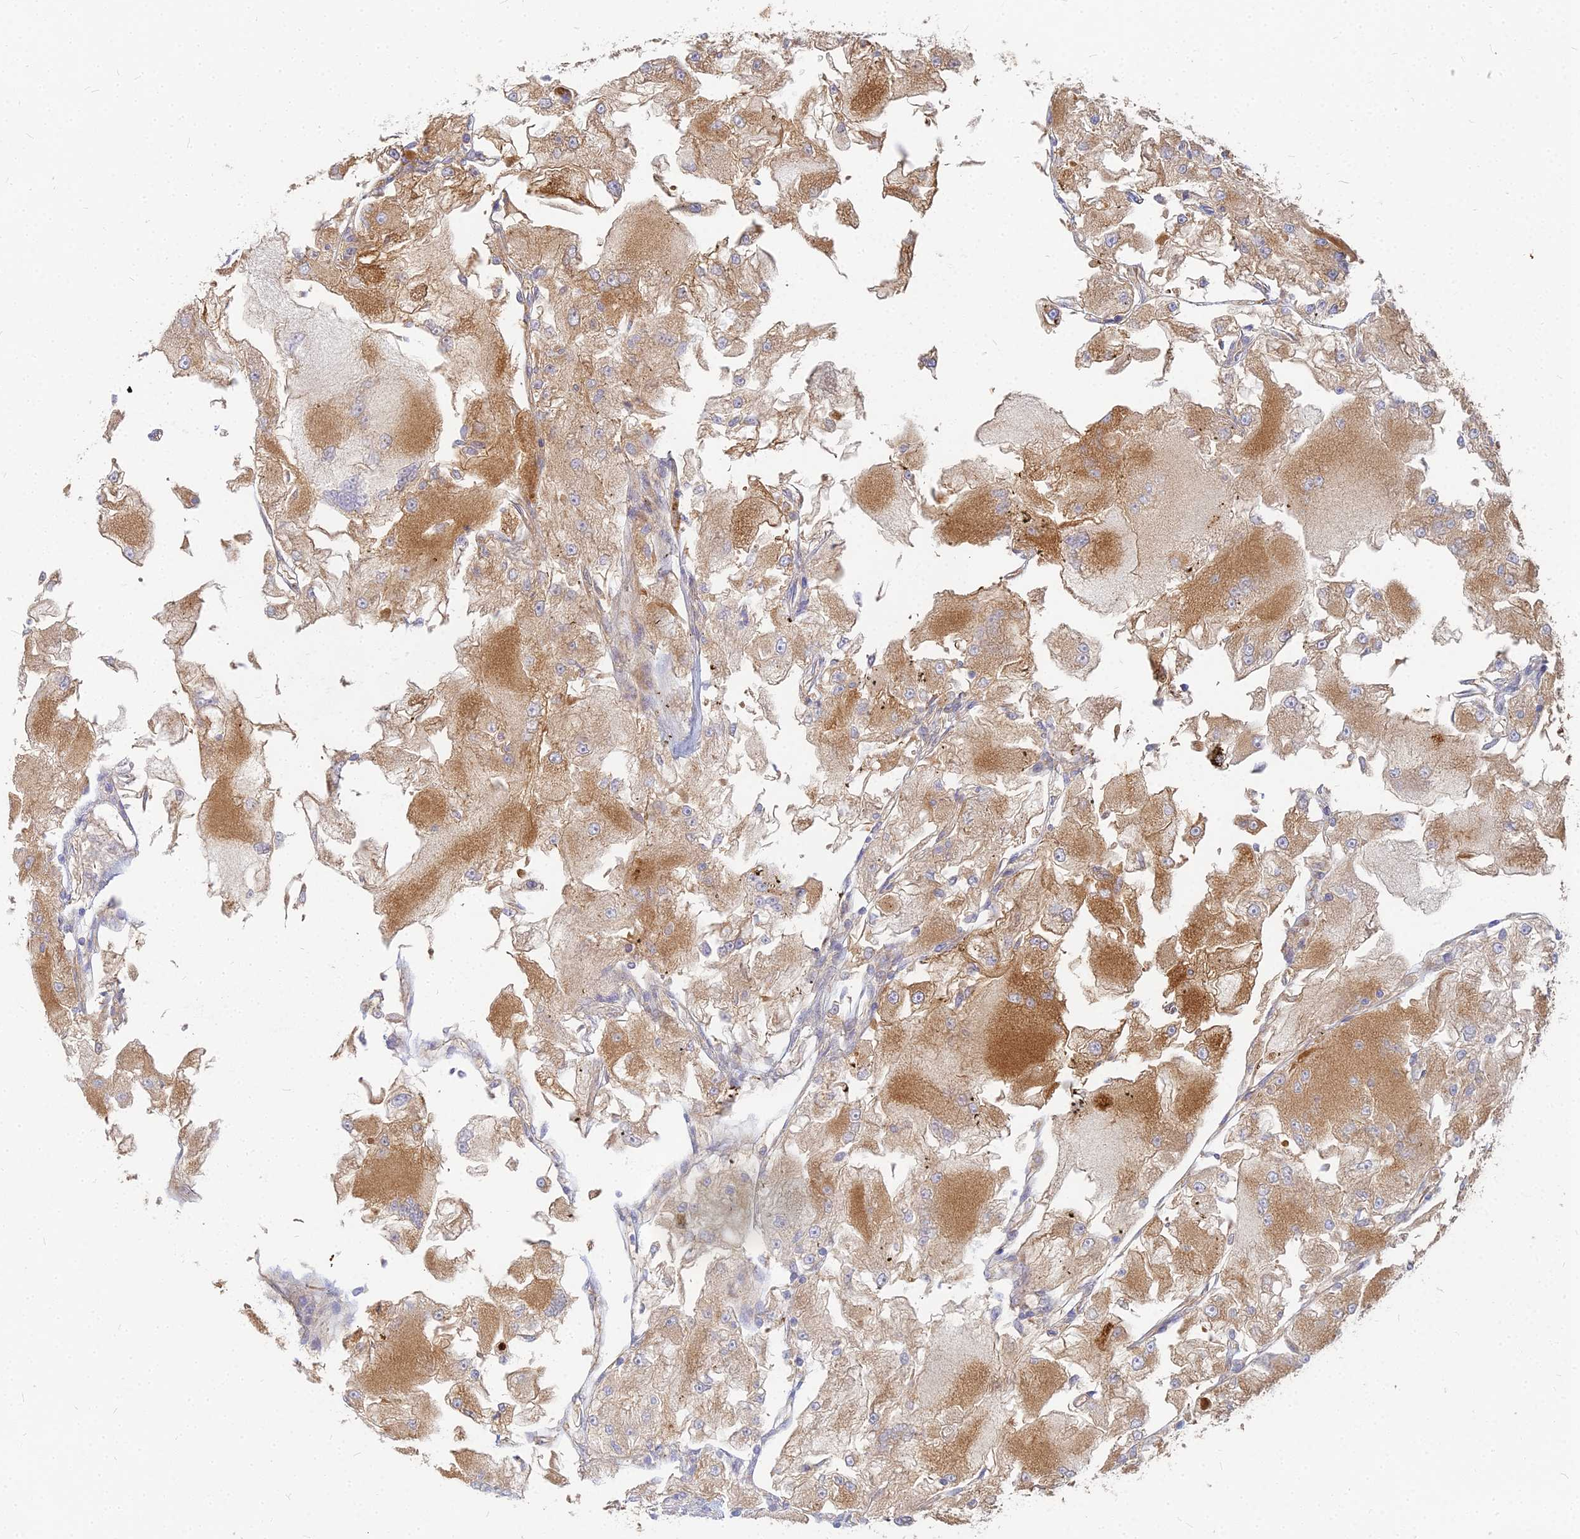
{"staining": {"intensity": "moderate", "quantity": ">75%", "location": "cytoplasmic/membranous"}, "tissue": "renal cancer", "cell_type": "Tumor cells", "image_type": "cancer", "snomed": [{"axis": "morphology", "description": "Adenocarcinoma, NOS"}, {"axis": "topography", "description": "Kidney"}], "caption": "Approximately >75% of tumor cells in renal adenocarcinoma exhibit moderate cytoplasmic/membranous protein staining as visualized by brown immunohistochemical staining.", "gene": "VAT1", "patient": {"sex": "female", "age": 72}}